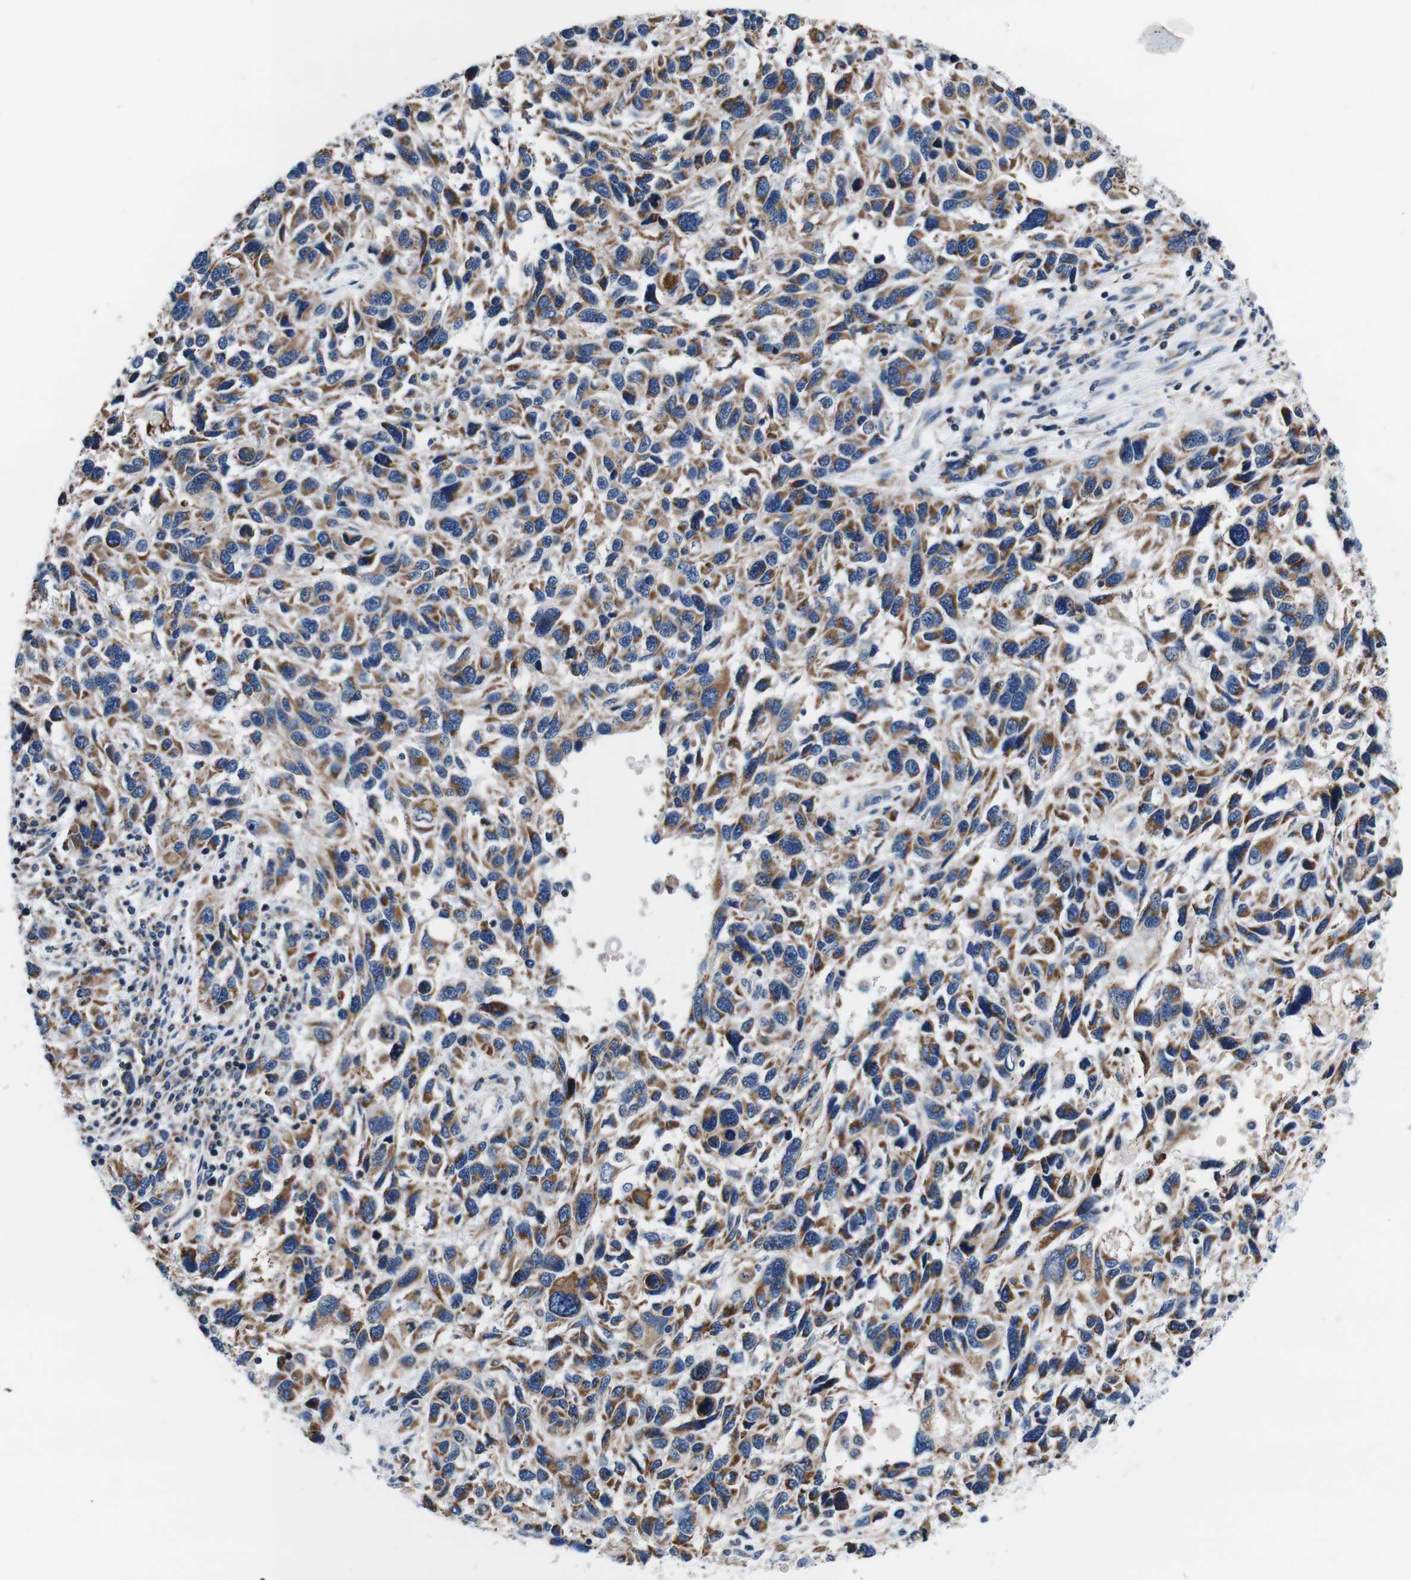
{"staining": {"intensity": "moderate", "quantity": ">75%", "location": "cytoplasmic/membranous"}, "tissue": "melanoma", "cell_type": "Tumor cells", "image_type": "cancer", "snomed": [{"axis": "morphology", "description": "Malignant melanoma, NOS"}, {"axis": "topography", "description": "Skin"}], "caption": "Human melanoma stained with a brown dye reveals moderate cytoplasmic/membranous positive expression in about >75% of tumor cells.", "gene": "LRP4", "patient": {"sex": "male", "age": 53}}